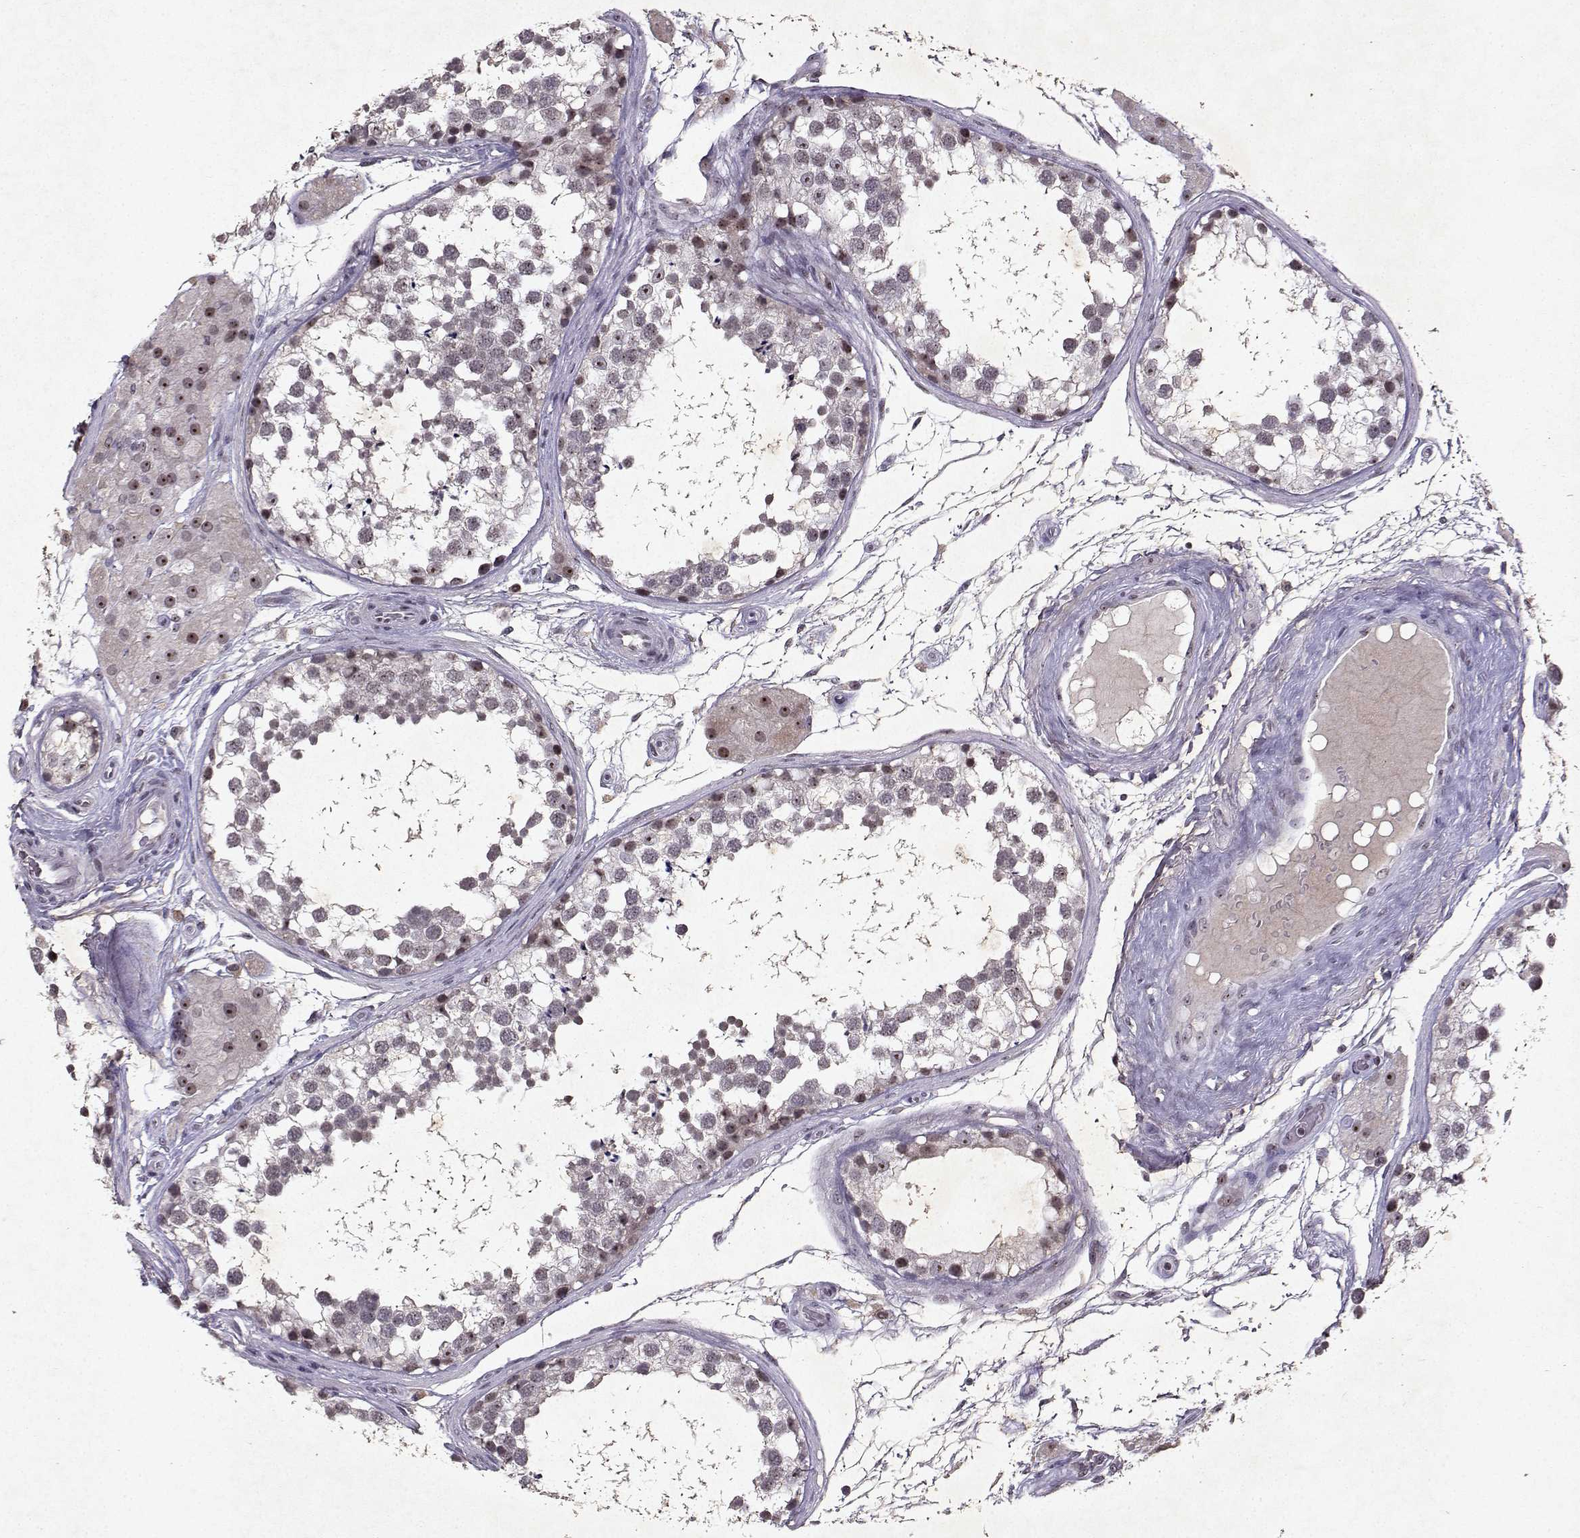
{"staining": {"intensity": "moderate", "quantity": "<25%", "location": "nuclear"}, "tissue": "testis", "cell_type": "Cells in seminiferous ducts", "image_type": "normal", "snomed": [{"axis": "morphology", "description": "Normal tissue, NOS"}, {"axis": "morphology", "description": "Seminoma, NOS"}, {"axis": "topography", "description": "Testis"}], "caption": "Cells in seminiferous ducts demonstrate moderate nuclear positivity in about <25% of cells in benign testis.", "gene": "DDX56", "patient": {"sex": "male", "age": 65}}